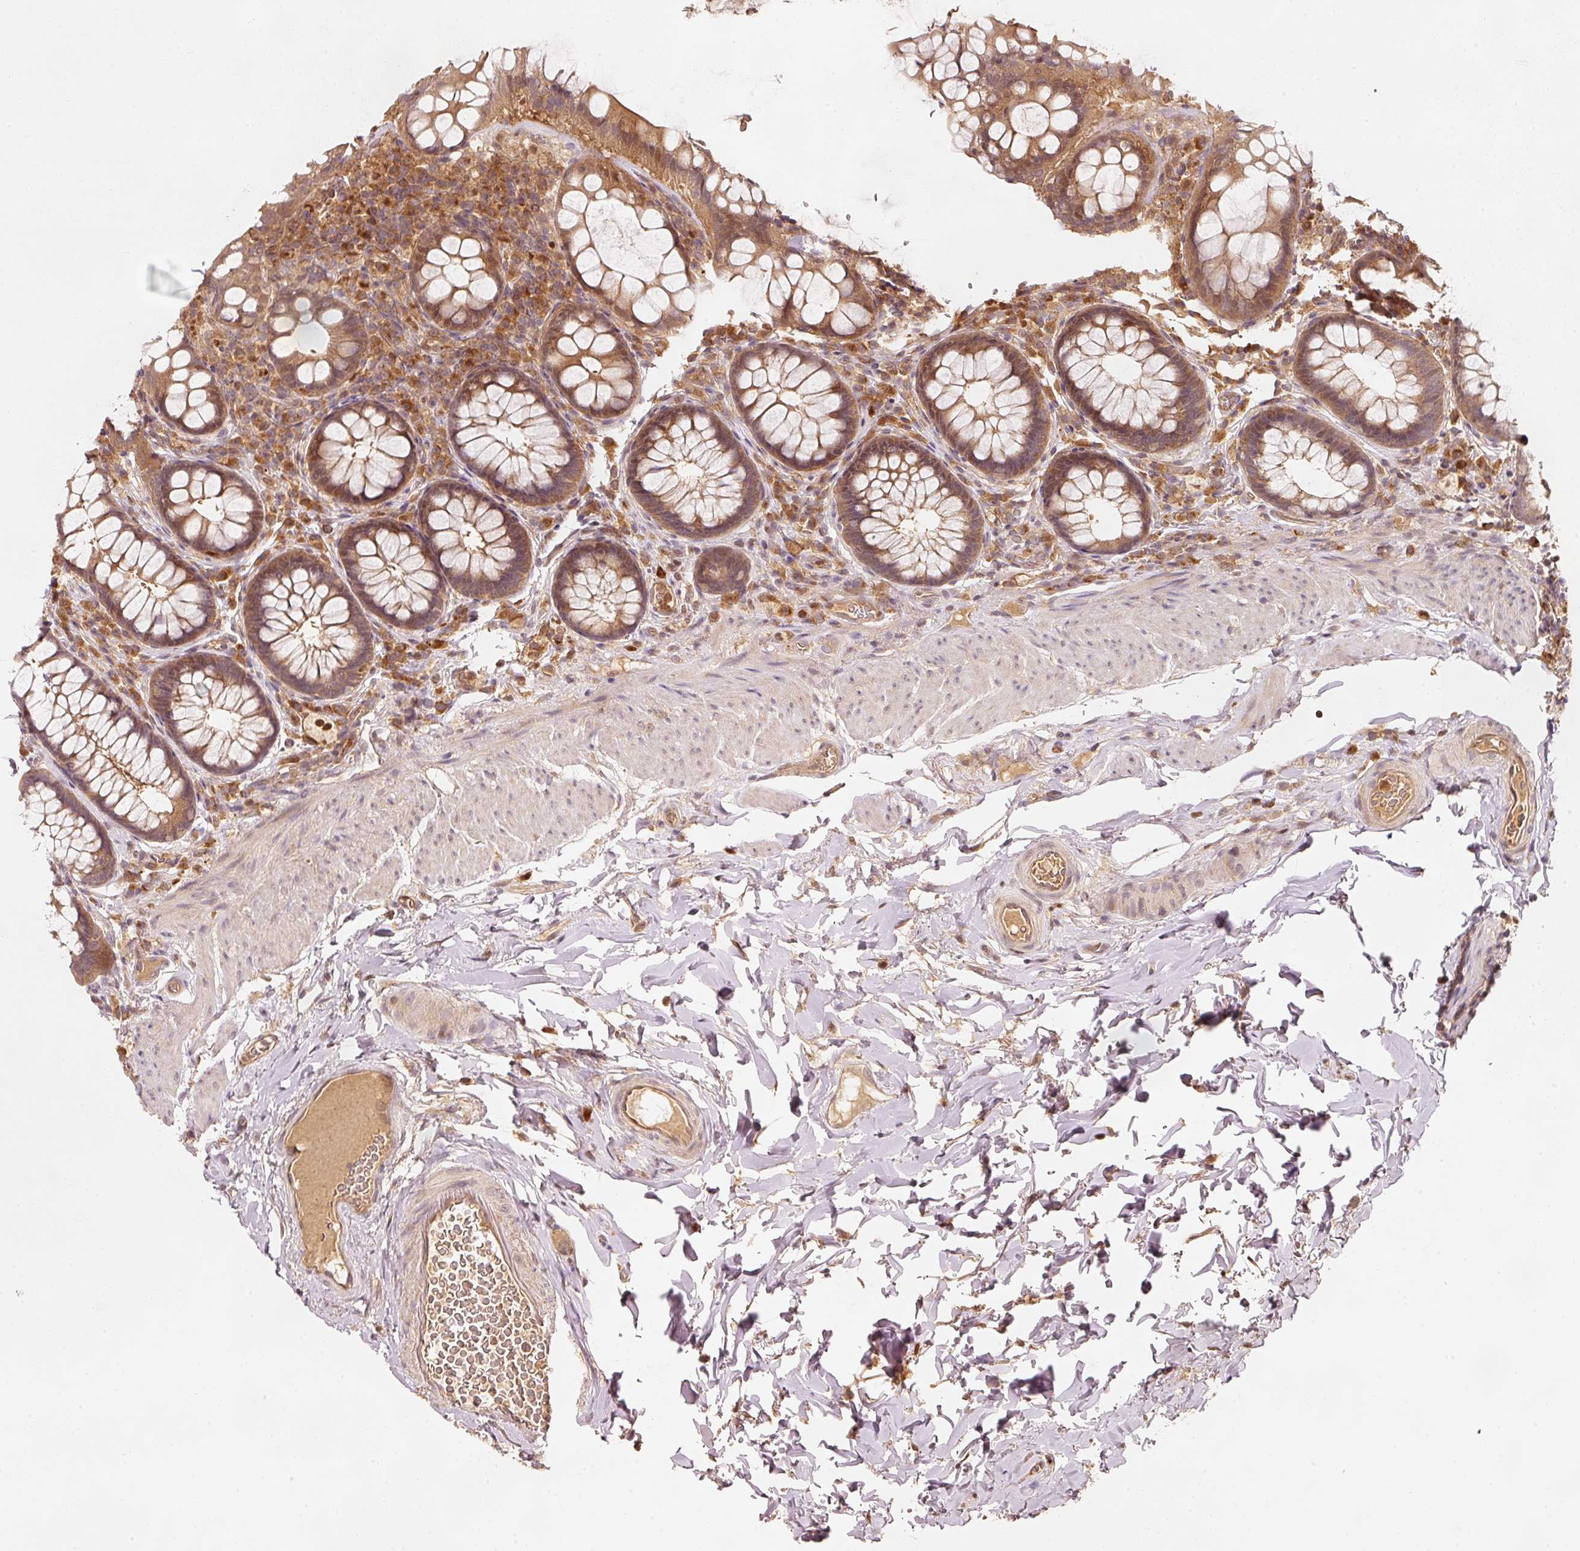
{"staining": {"intensity": "moderate", "quantity": ">75%", "location": "cytoplasmic/membranous"}, "tissue": "rectum", "cell_type": "Glandular cells", "image_type": "normal", "snomed": [{"axis": "morphology", "description": "Normal tissue, NOS"}, {"axis": "topography", "description": "Rectum"}], "caption": "The immunohistochemical stain labels moderate cytoplasmic/membranous positivity in glandular cells of unremarkable rectum.", "gene": "RRAS2", "patient": {"sex": "female", "age": 69}}